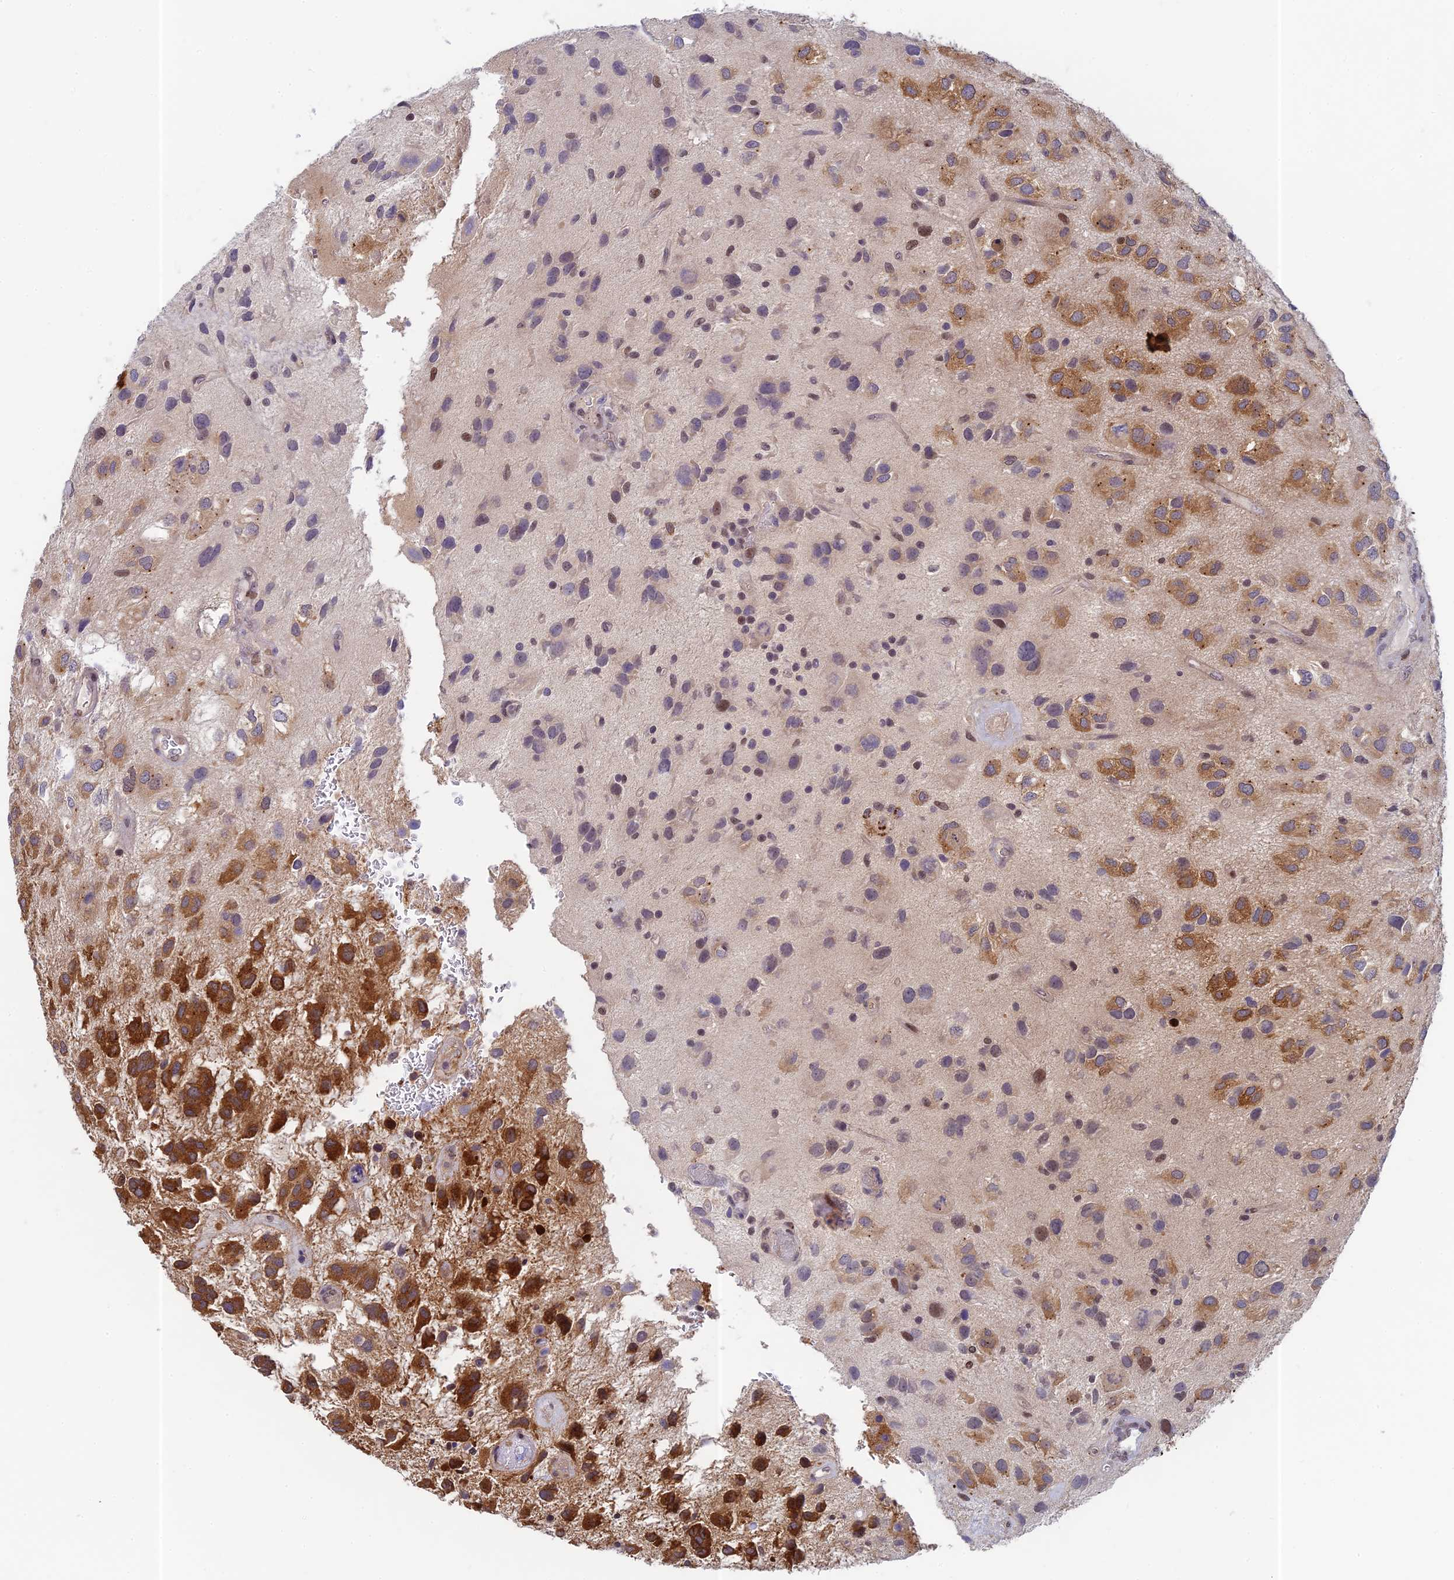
{"staining": {"intensity": "strong", "quantity": "25%-75%", "location": "cytoplasmic/membranous"}, "tissue": "glioma", "cell_type": "Tumor cells", "image_type": "cancer", "snomed": [{"axis": "morphology", "description": "Glioma, malignant, Low grade"}, {"axis": "topography", "description": "Brain"}], "caption": "Tumor cells reveal high levels of strong cytoplasmic/membranous positivity in about 25%-75% of cells in glioma. The protein is shown in brown color, while the nuclei are stained blue.", "gene": "MRPL17", "patient": {"sex": "male", "age": 66}}